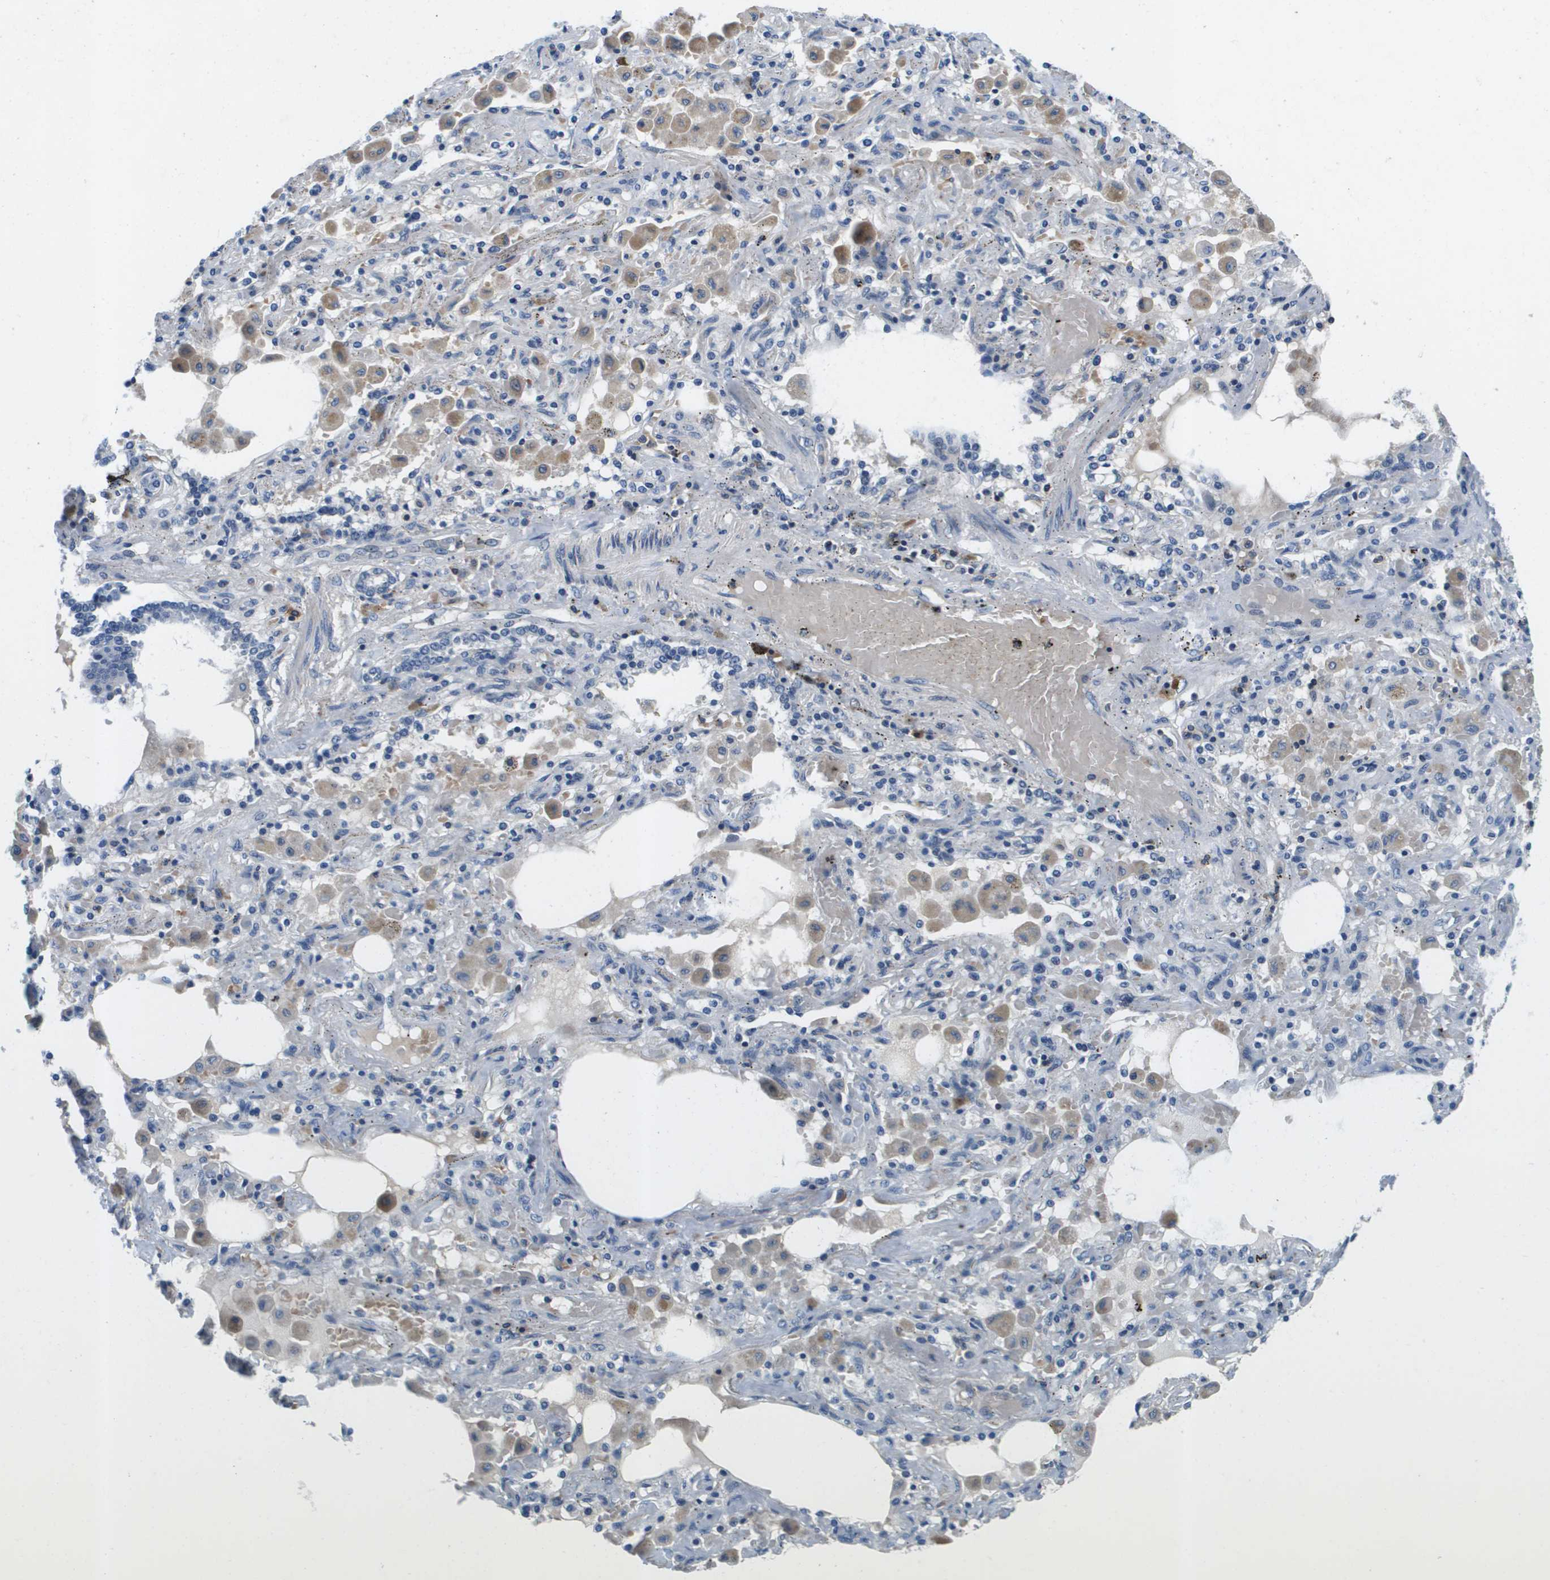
{"staining": {"intensity": "negative", "quantity": "none", "location": "none"}, "tissue": "lung cancer", "cell_type": "Tumor cells", "image_type": "cancer", "snomed": [{"axis": "morphology", "description": "Squamous cell carcinoma, NOS"}, {"axis": "topography", "description": "Lung"}], "caption": "The micrograph shows no staining of tumor cells in lung cancer. (Stains: DAB (3,3'-diaminobenzidine) IHC with hematoxylin counter stain, Microscopy: brightfield microscopy at high magnification).", "gene": "KCNQ5", "patient": {"sex": "female", "age": 47}}